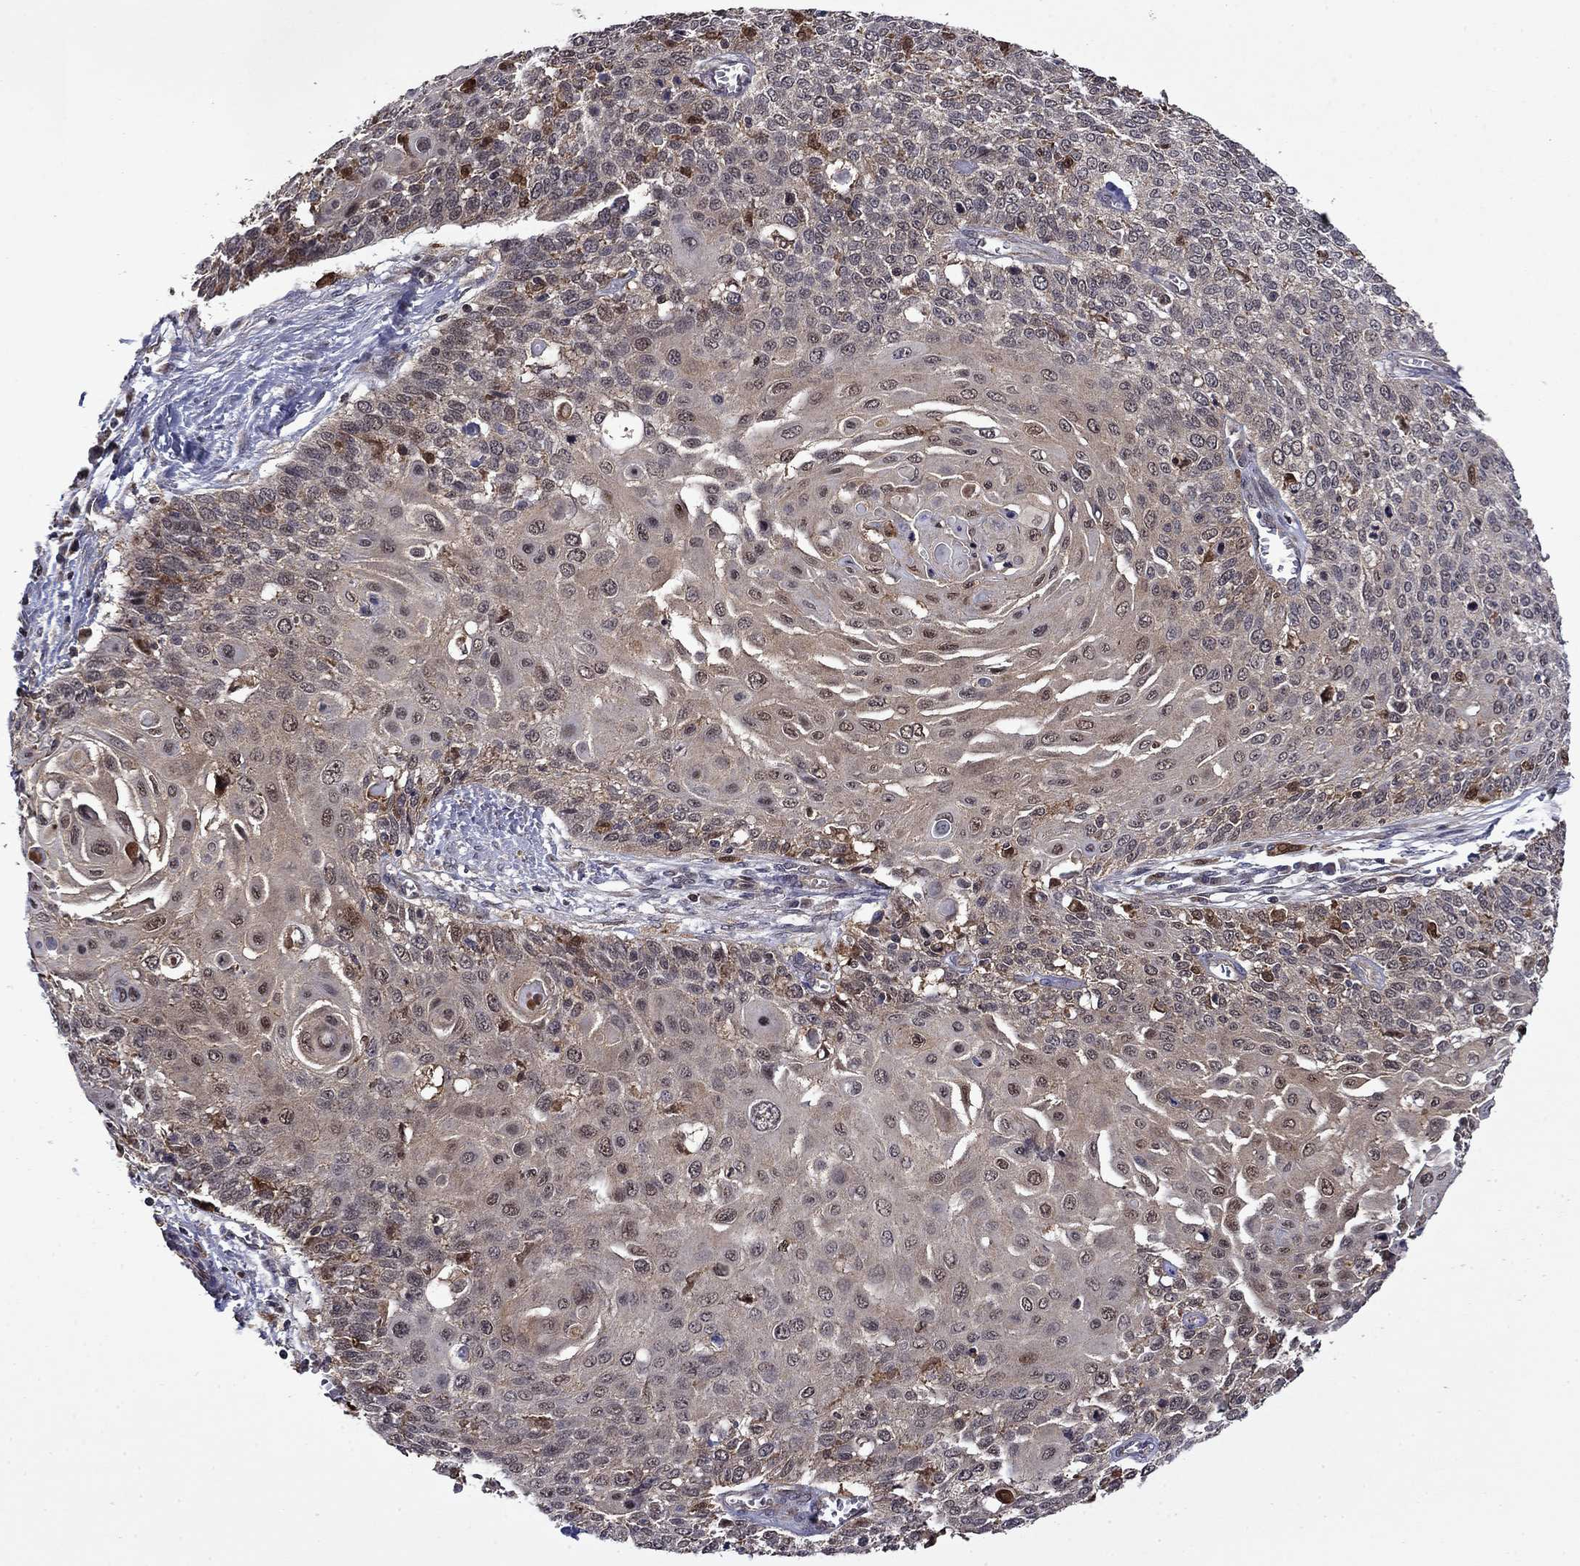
{"staining": {"intensity": "negative", "quantity": "none", "location": "none"}, "tissue": "cervical cancer", "cell_type": "Tumor cells", "image_type": "cancer", "snomed": [{"axis": "morphology", "description": "Squamous cell carcinoma, NOS"}, {"axis": "topography", "description": "Cervix"}], "caption": "High magnification brightfield microscopy of squamous cell carcinoma (cervical) stained with DAB (brown) and counterstained with hematoxylin (blue): tumor cells show no significant positivity.", "gene": "TPMT", "patient": {"sex": "female", "age": 39}}